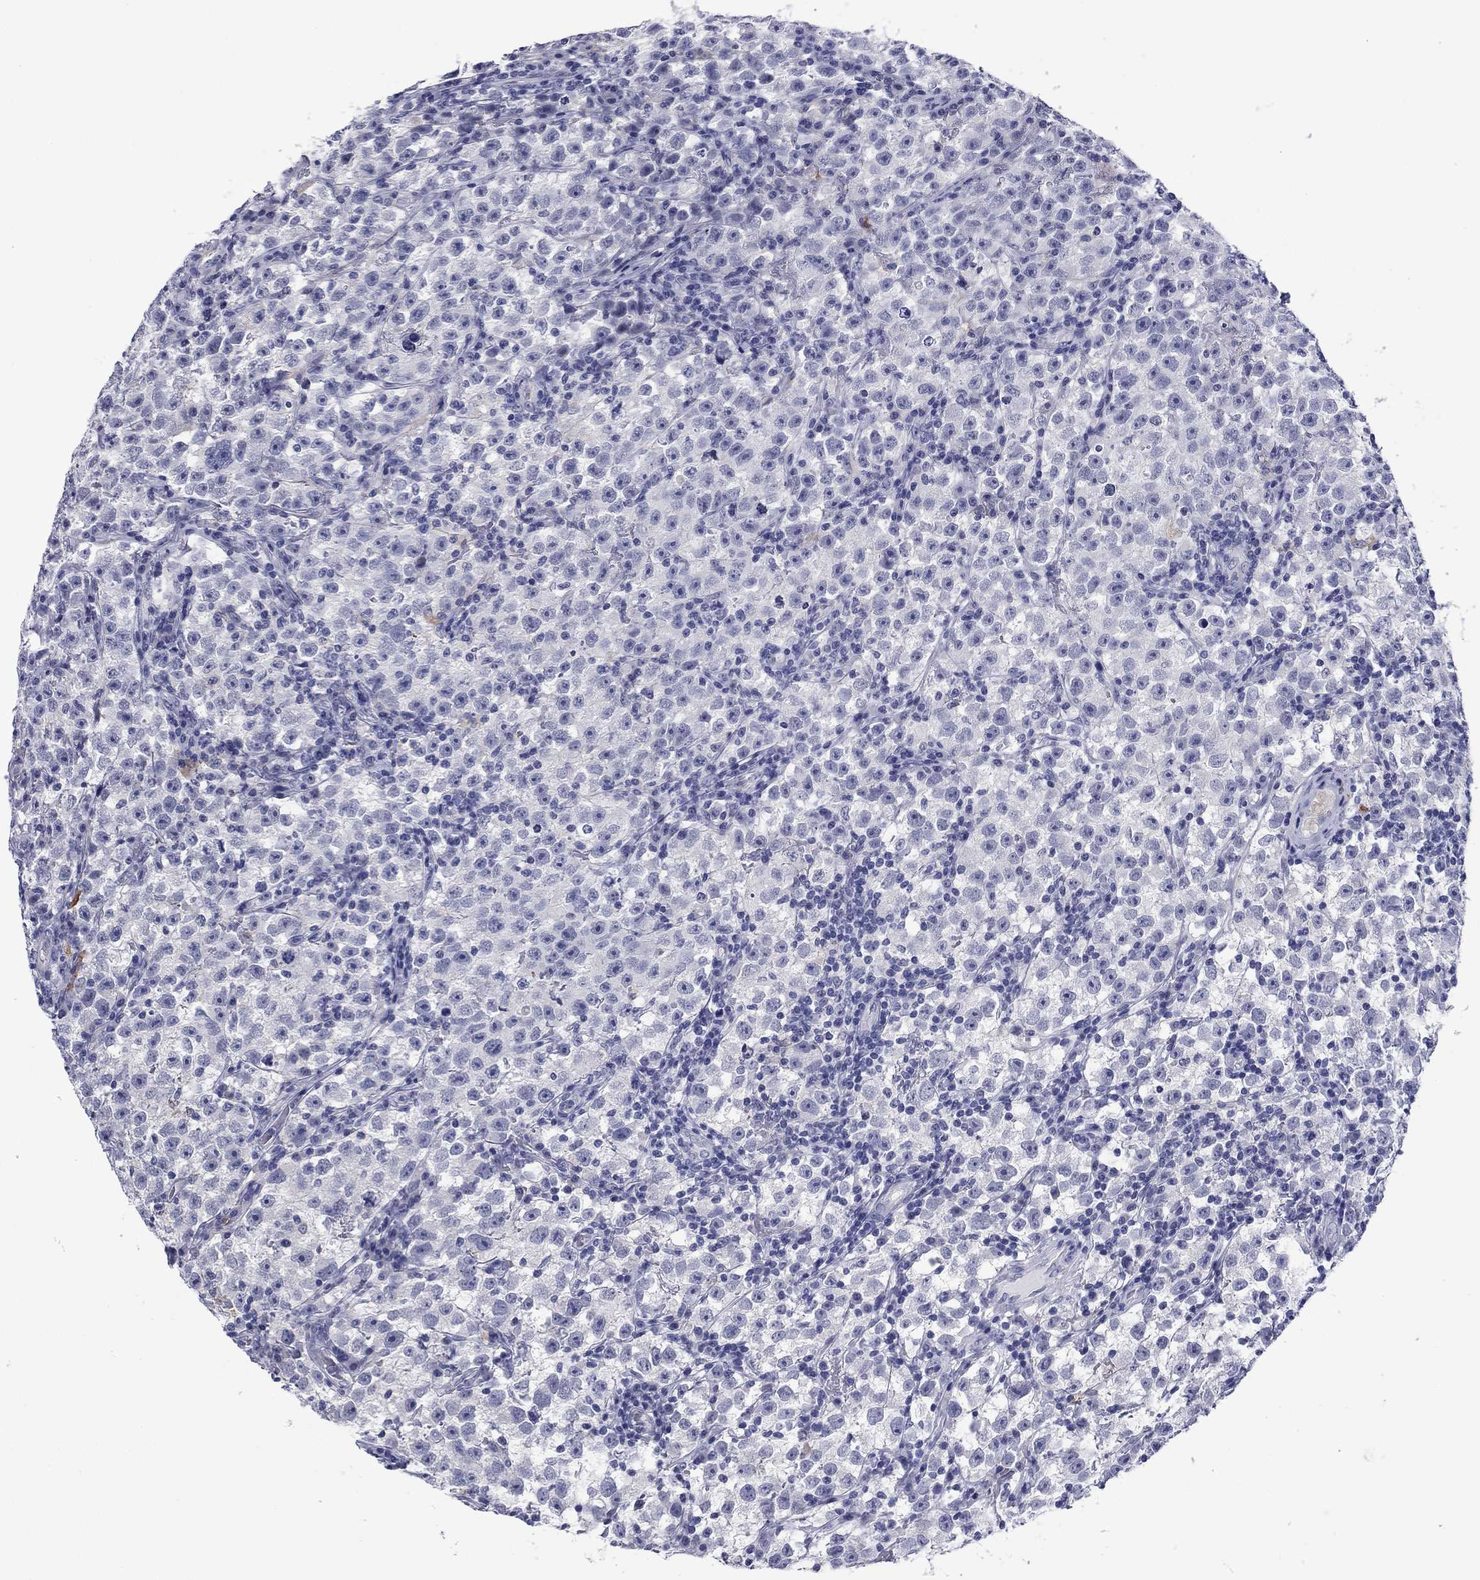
{"staining": {"intensity": "negative", "quantity": "none", "location": "none"}, "tissue": "testis cancer", "cell_type": "Tumor cells", "image_type": "cancer", "snomed": [{"axis": "morphology", "description": "Seminoma, NOS"}, {"axis": "topography", "description": "Testis"}], "caption": "This is an immunohistochemistry histopathology image of testis seminoma. There is no positivity in tumor cells.", "gene": "BCL2L14", "patient": {"sex": "male", "age": 22}}